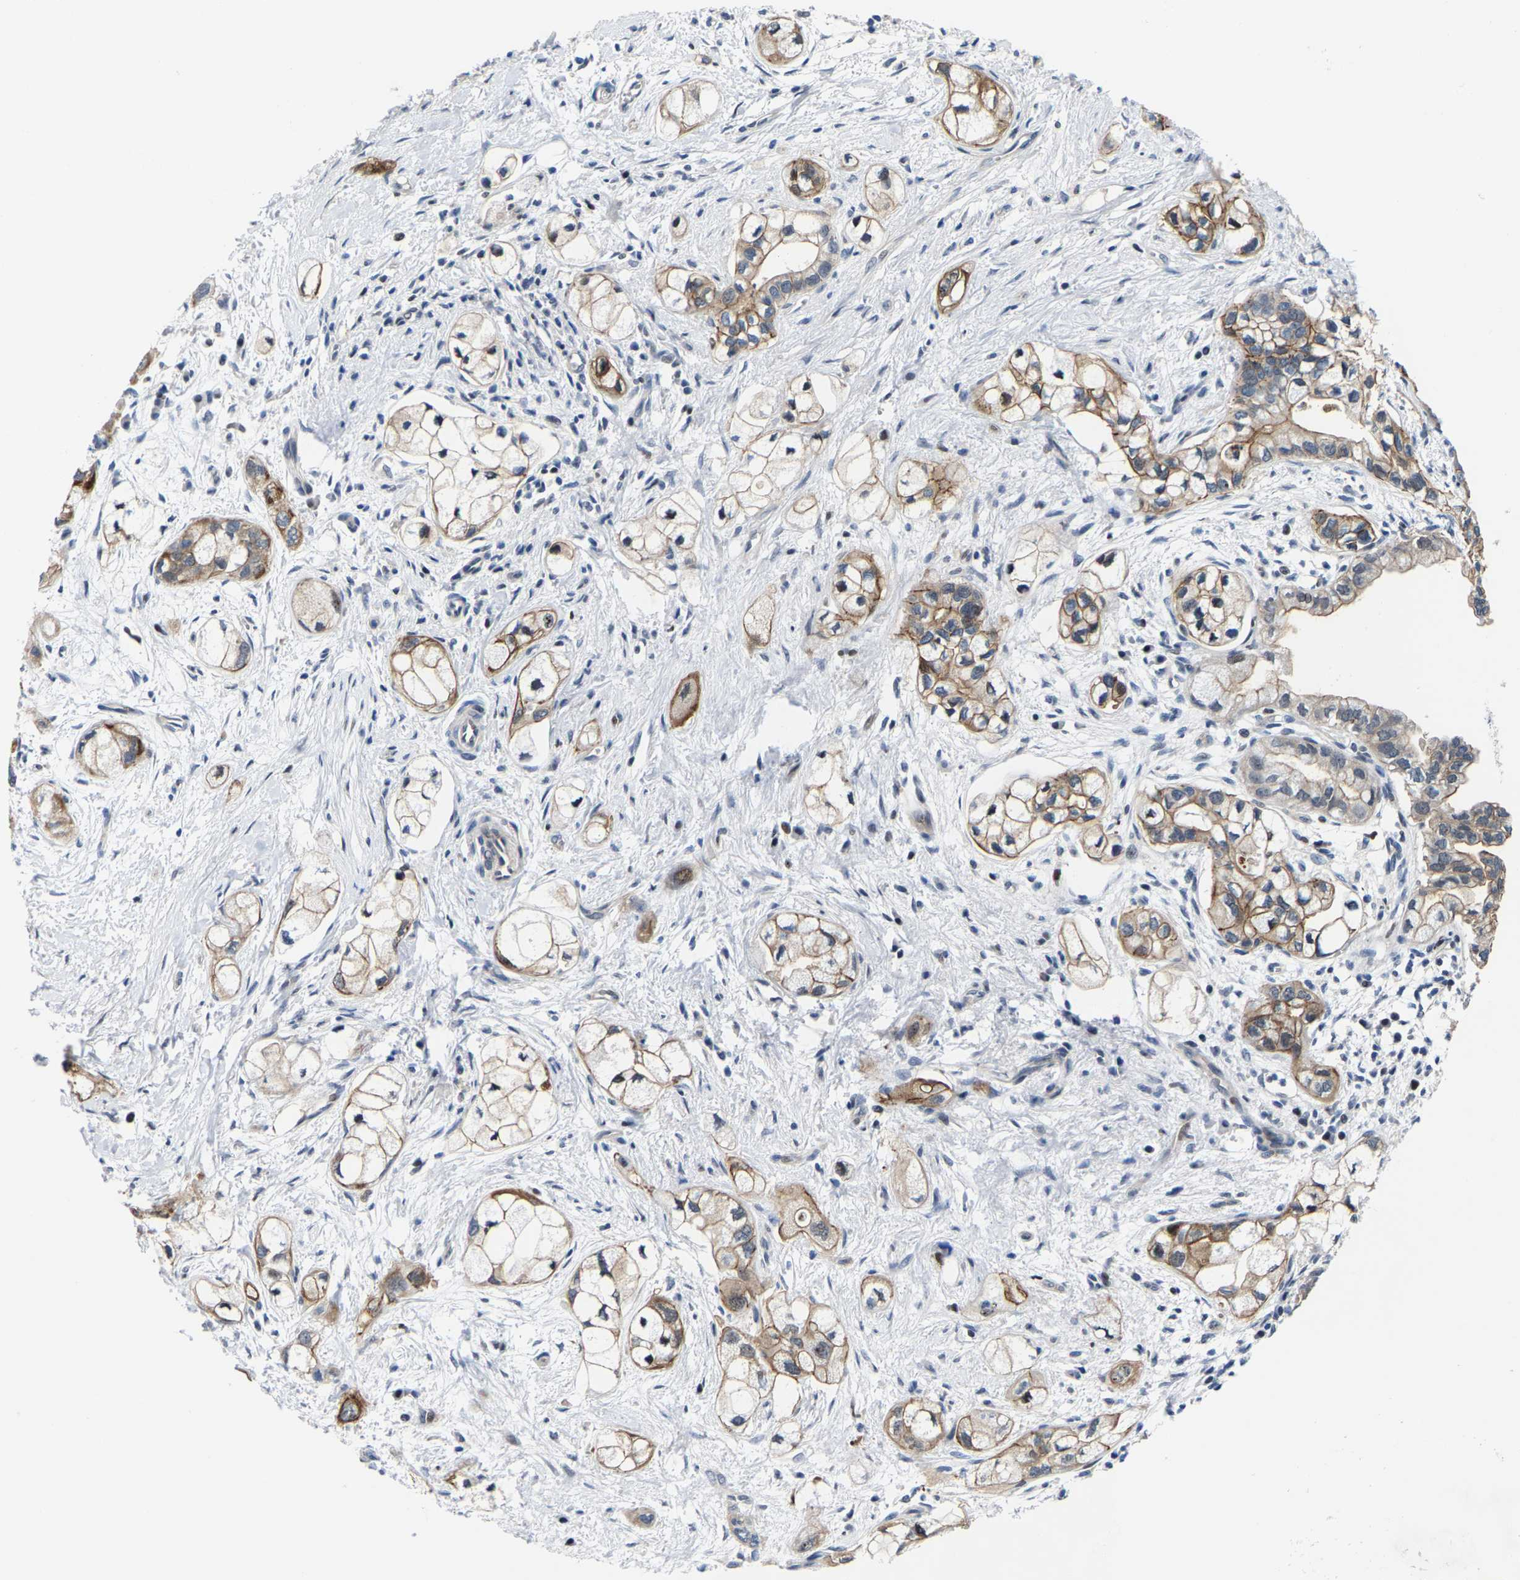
{"staining": {"intensity": "weak", "quantity": ">75%", "location": "cytoplasmic/membranous"}, "tissue": "pancreatic cancer", "cell_type": "Tumor cells", "image_type": "cancer", "snomed": [{"axis": "morphology", "description": "Adenocarcinoma, NOS"}, {"axis": "topography", "description": "Pancreas"}], "caption": "Protein expression analysis of adenocarcinoma (pancreatic) demonstrates weak cytoplasmic/membranous staining in about >75% of tumor cells.", "gene": "GTPBP10", "patient": {"sex": "male", "age": 74}}